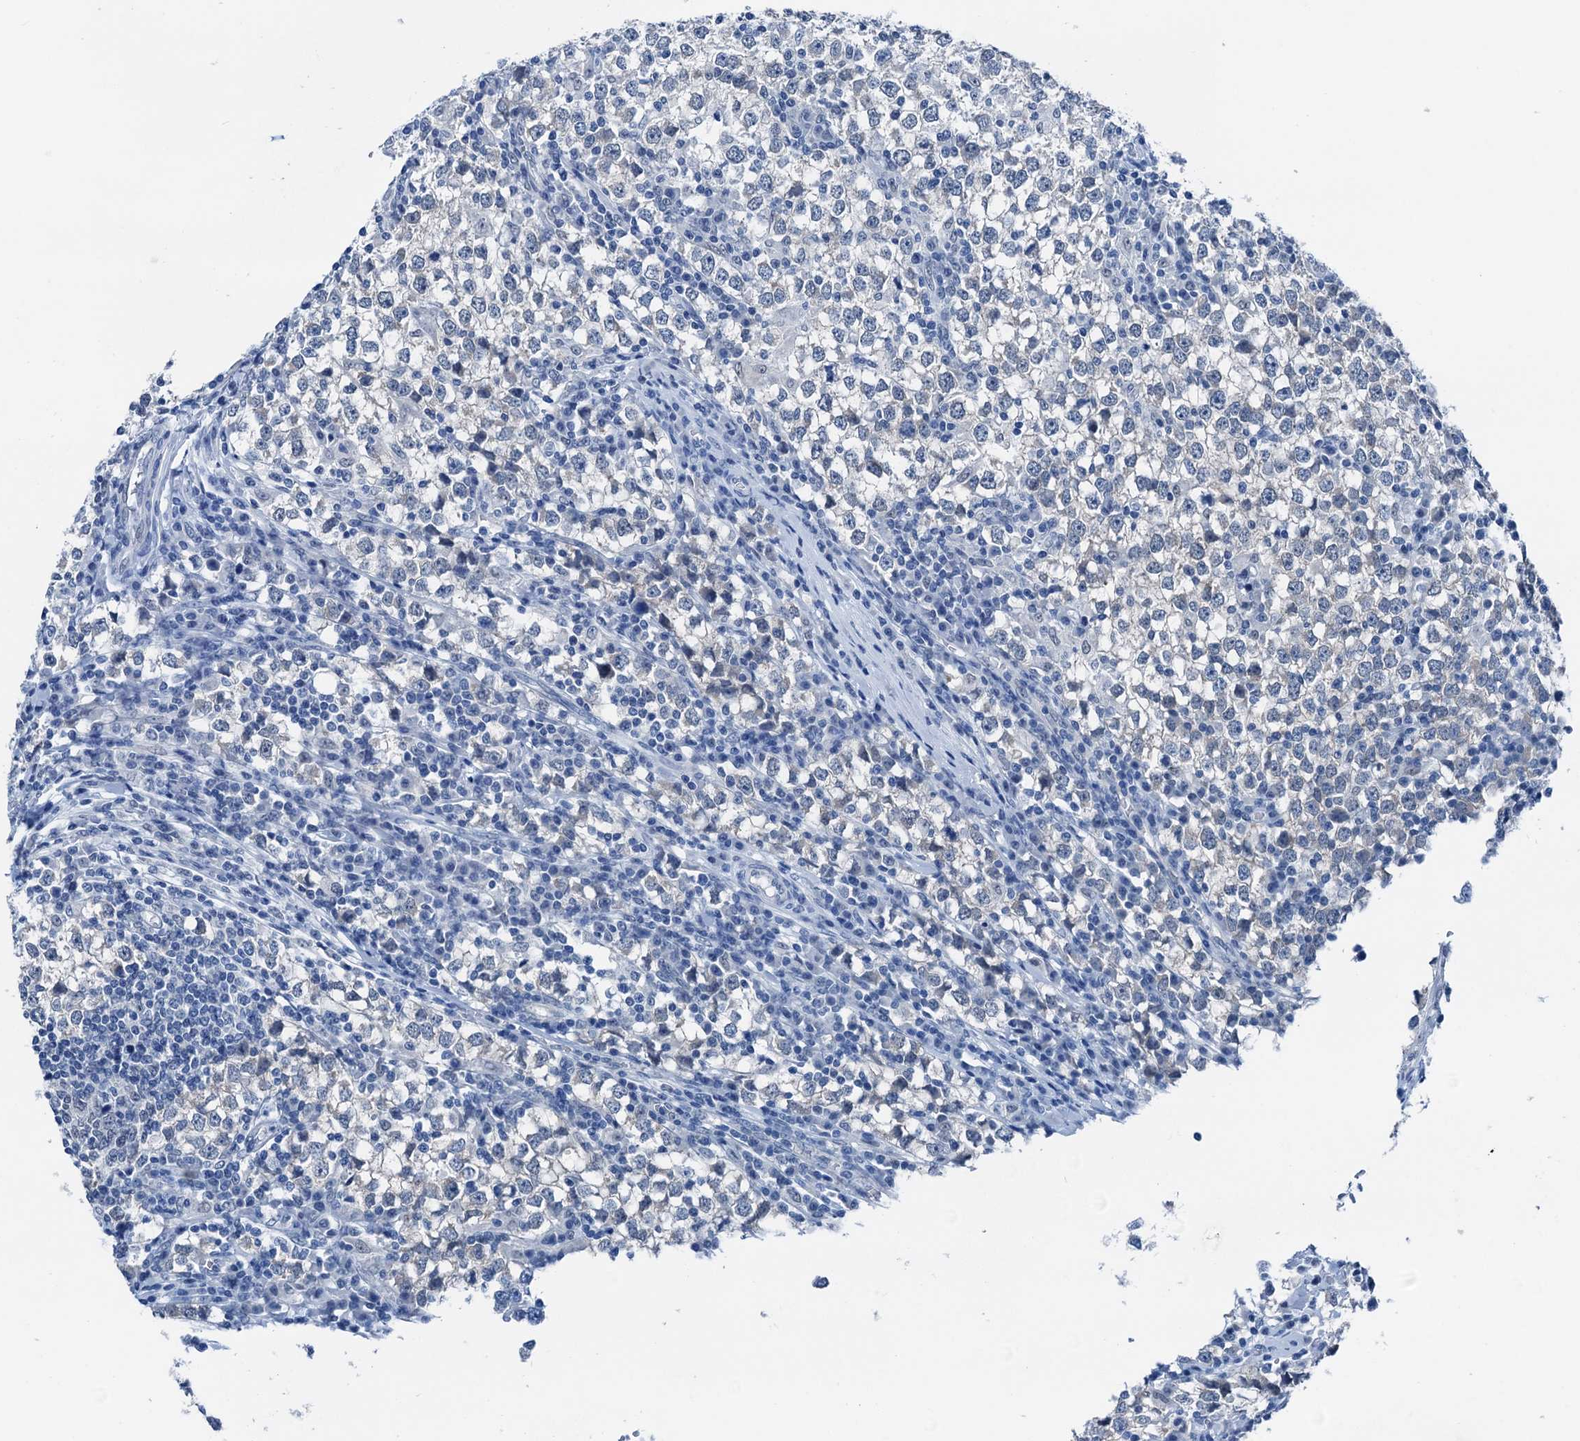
{"staining": {"intensity": "negative", "quantity": "none", "location": "none"}, "tissue": "testis cancer", "cell_type": "Tumor cells", "image_type": "cancer", "snomed": [{"axis": "morphology", "description": "Seminoma, NOS"}, {"axis": "topography", "description": "Testis"}], "caption": "There is no significant positivity in tumor cells of seminoma (testis).", "gene": "CBLN3", "patient": {"sex": "male", "age": 65}}